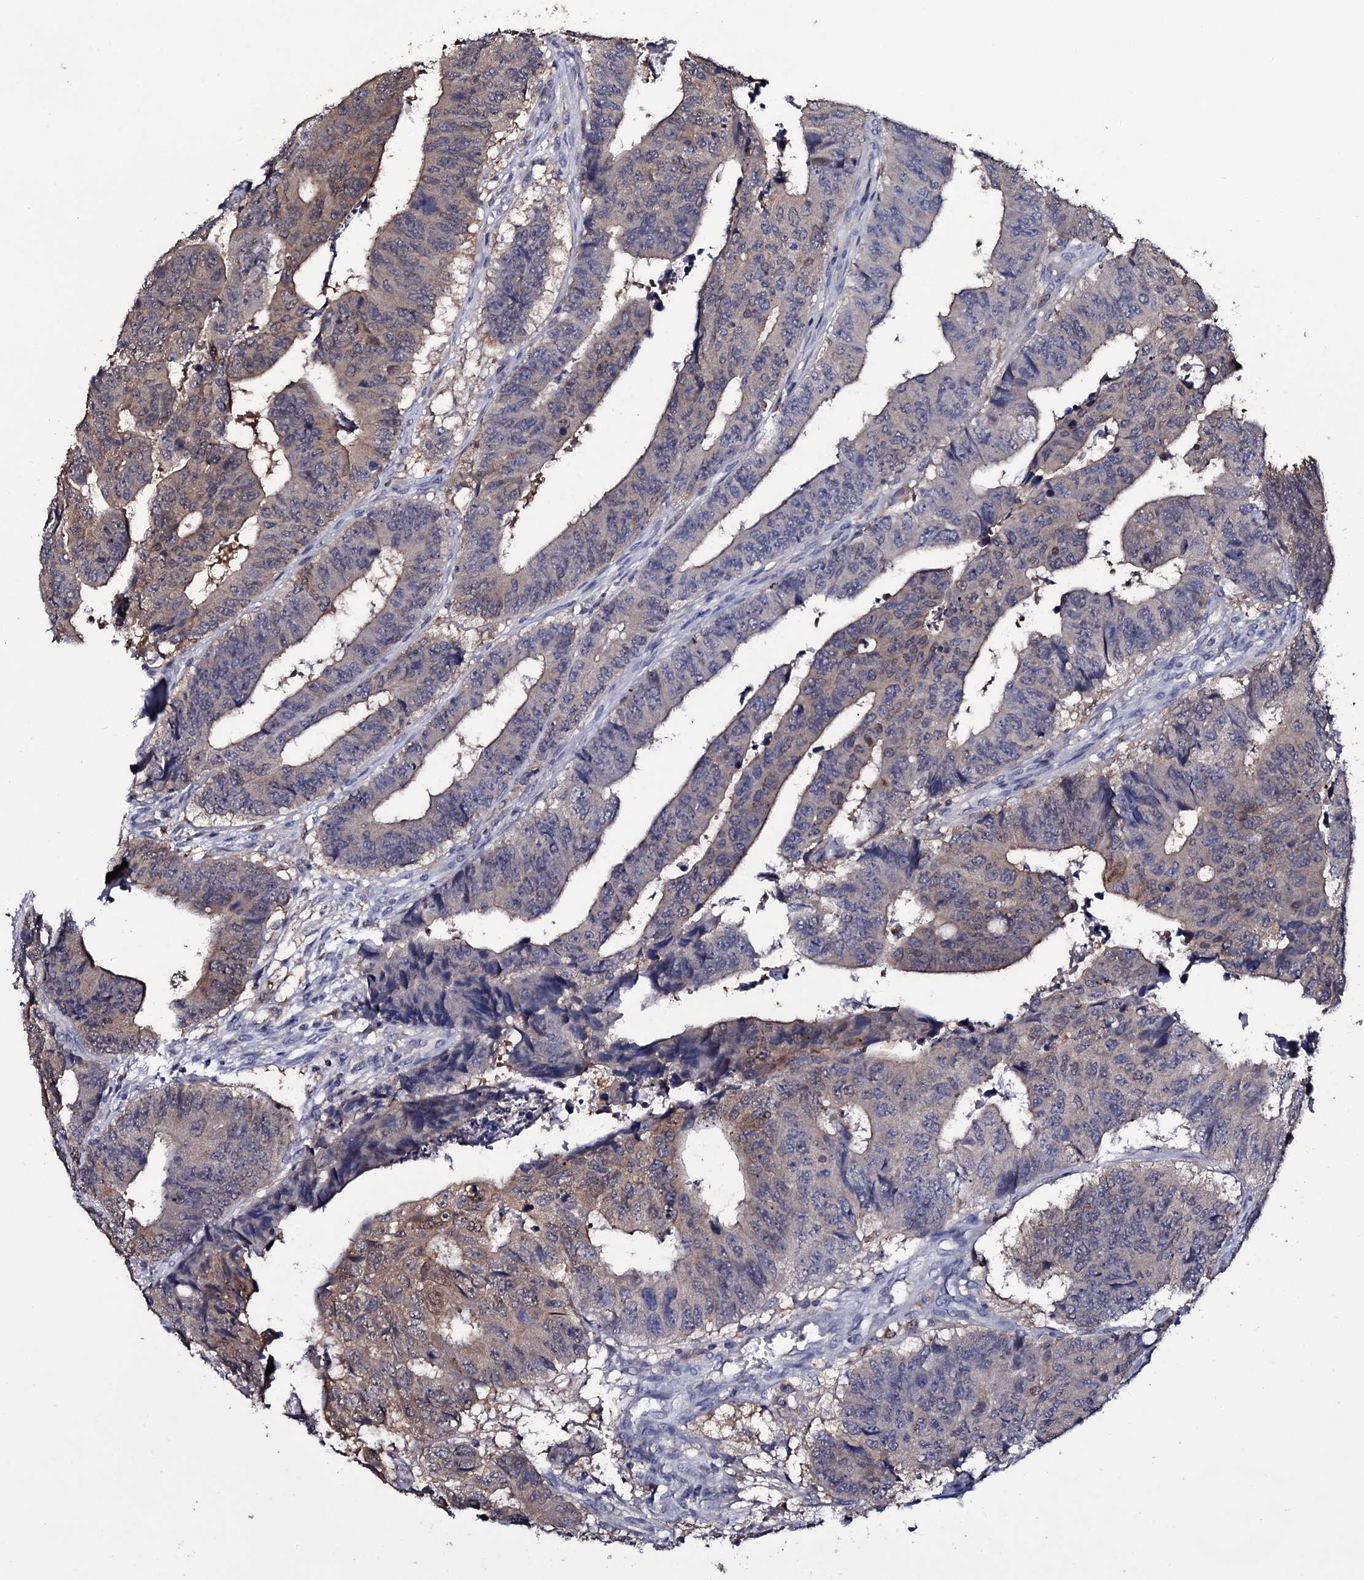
{"staining": {"intensity": "weak", "quantity": "25%-75%", "location": "cytoplasmic/membranous"}, "tissue": "colorectal cancer", "cell_type": "Tumor cells", "image_type": "cancer", "snomed": [{"axis": "morphology", "description": "Adenocarcinoma, NOS"}, {"axis": "topography", "description": "Rectum"}], "caption": "Immunohistochemical staining of human colorectal adenocarcinoma displays low levels of weak cytoplasmic/membranous protein staining in approximately 25%-75% of tumor cells.", "gene": "CRYL1", "patient": {"sex": "male", "age": 84}}